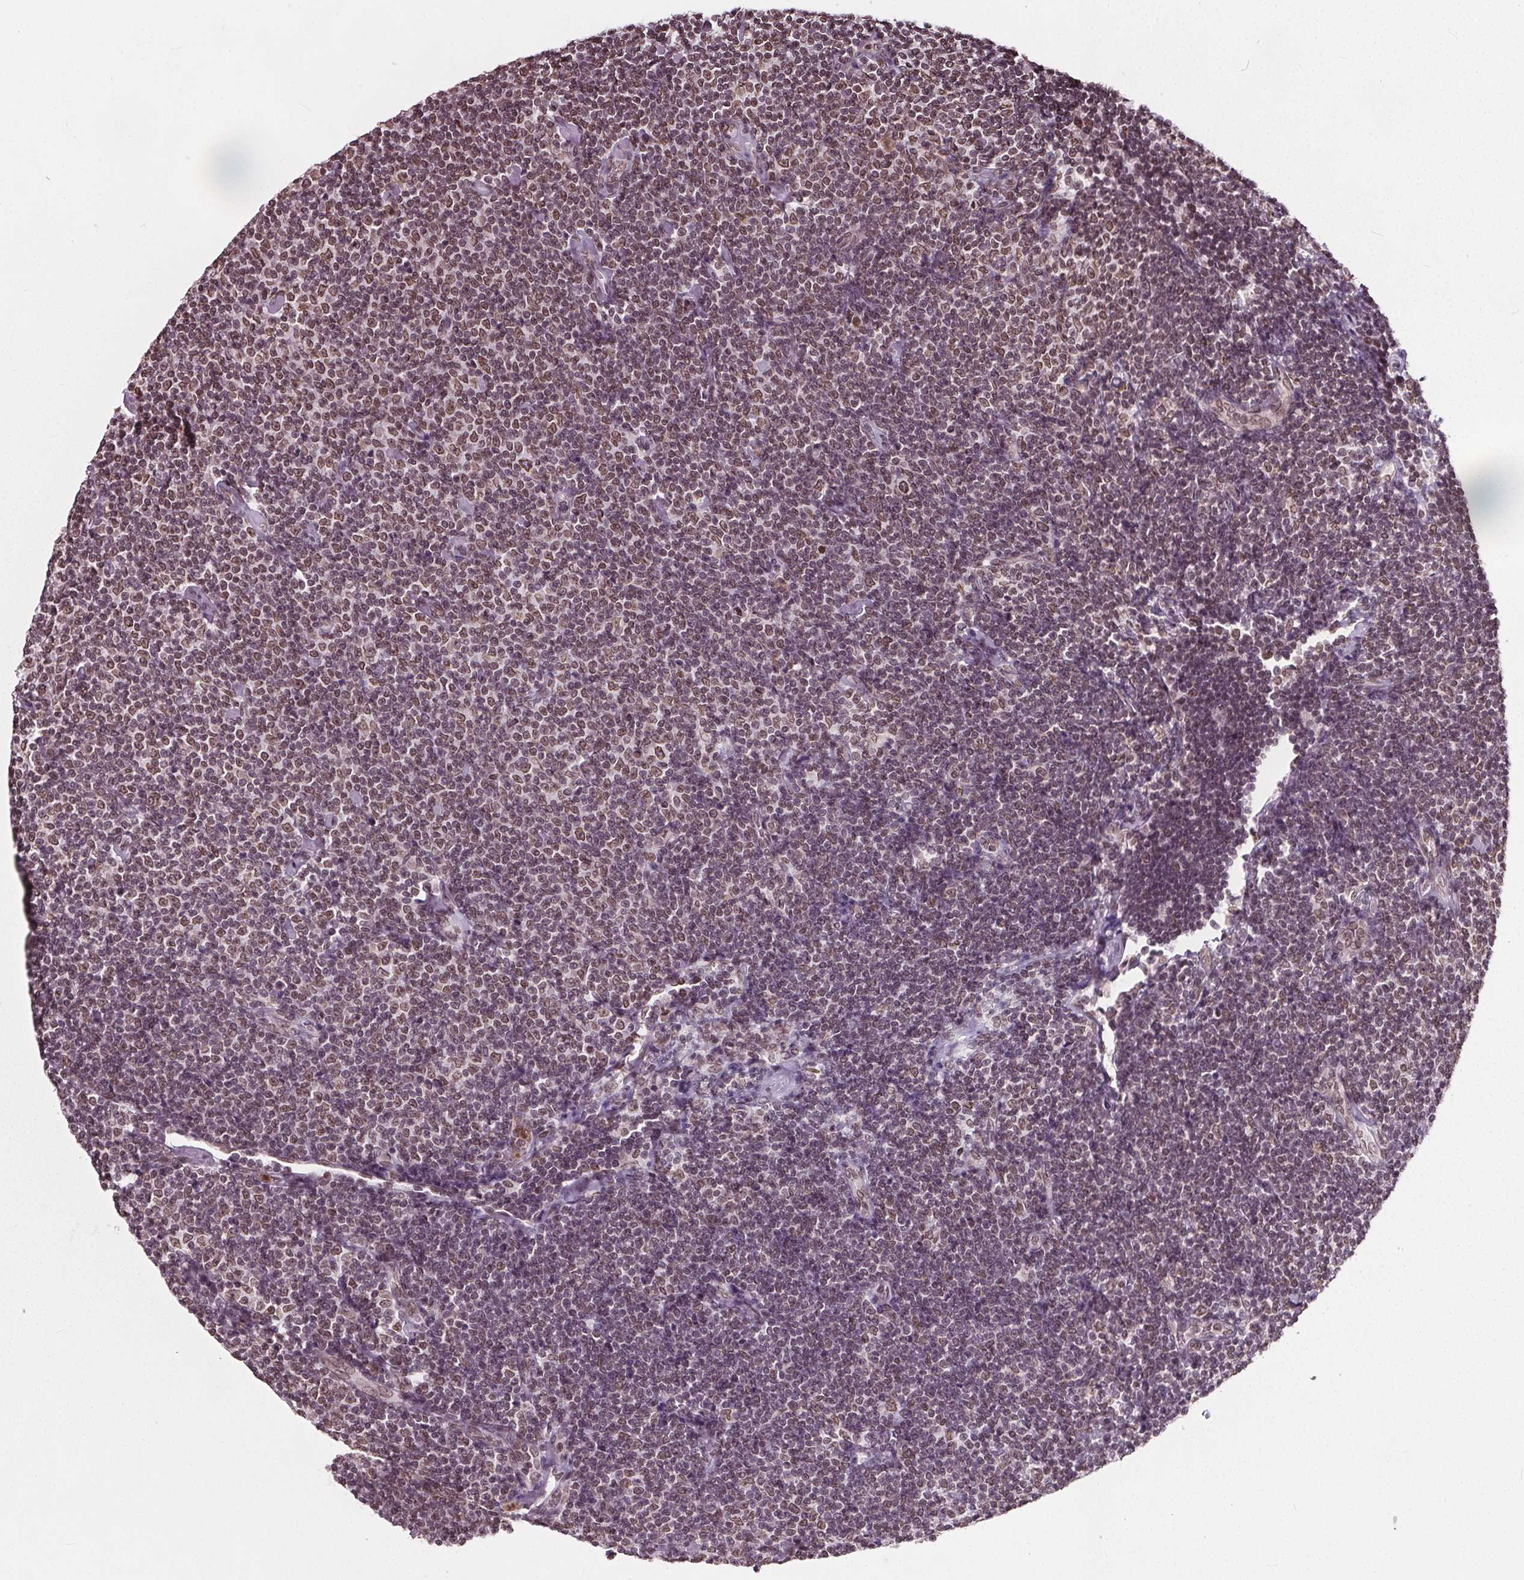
{"staining": {"intensity": "moderate", "quantity": ">75%", "location": "nuclear"}, "tissue": "lymphoma", "cell_type": "Tumor cells", "image_type": "cancer", "snomed": [{"axis": "morphology", "description": "Malignant lymphoma, non-Hodgkin's type, Low grade"}, {"axis": "topography", "description": "Lymph node"}], "caption": "Immunohistochemistry (IHC) of lymphoma shows medium levels of moderate nuclear positivity in approximately >75% of tumor cells.", "gene": "TTC39C", "patient": {"sex": "male", "age": 81}}